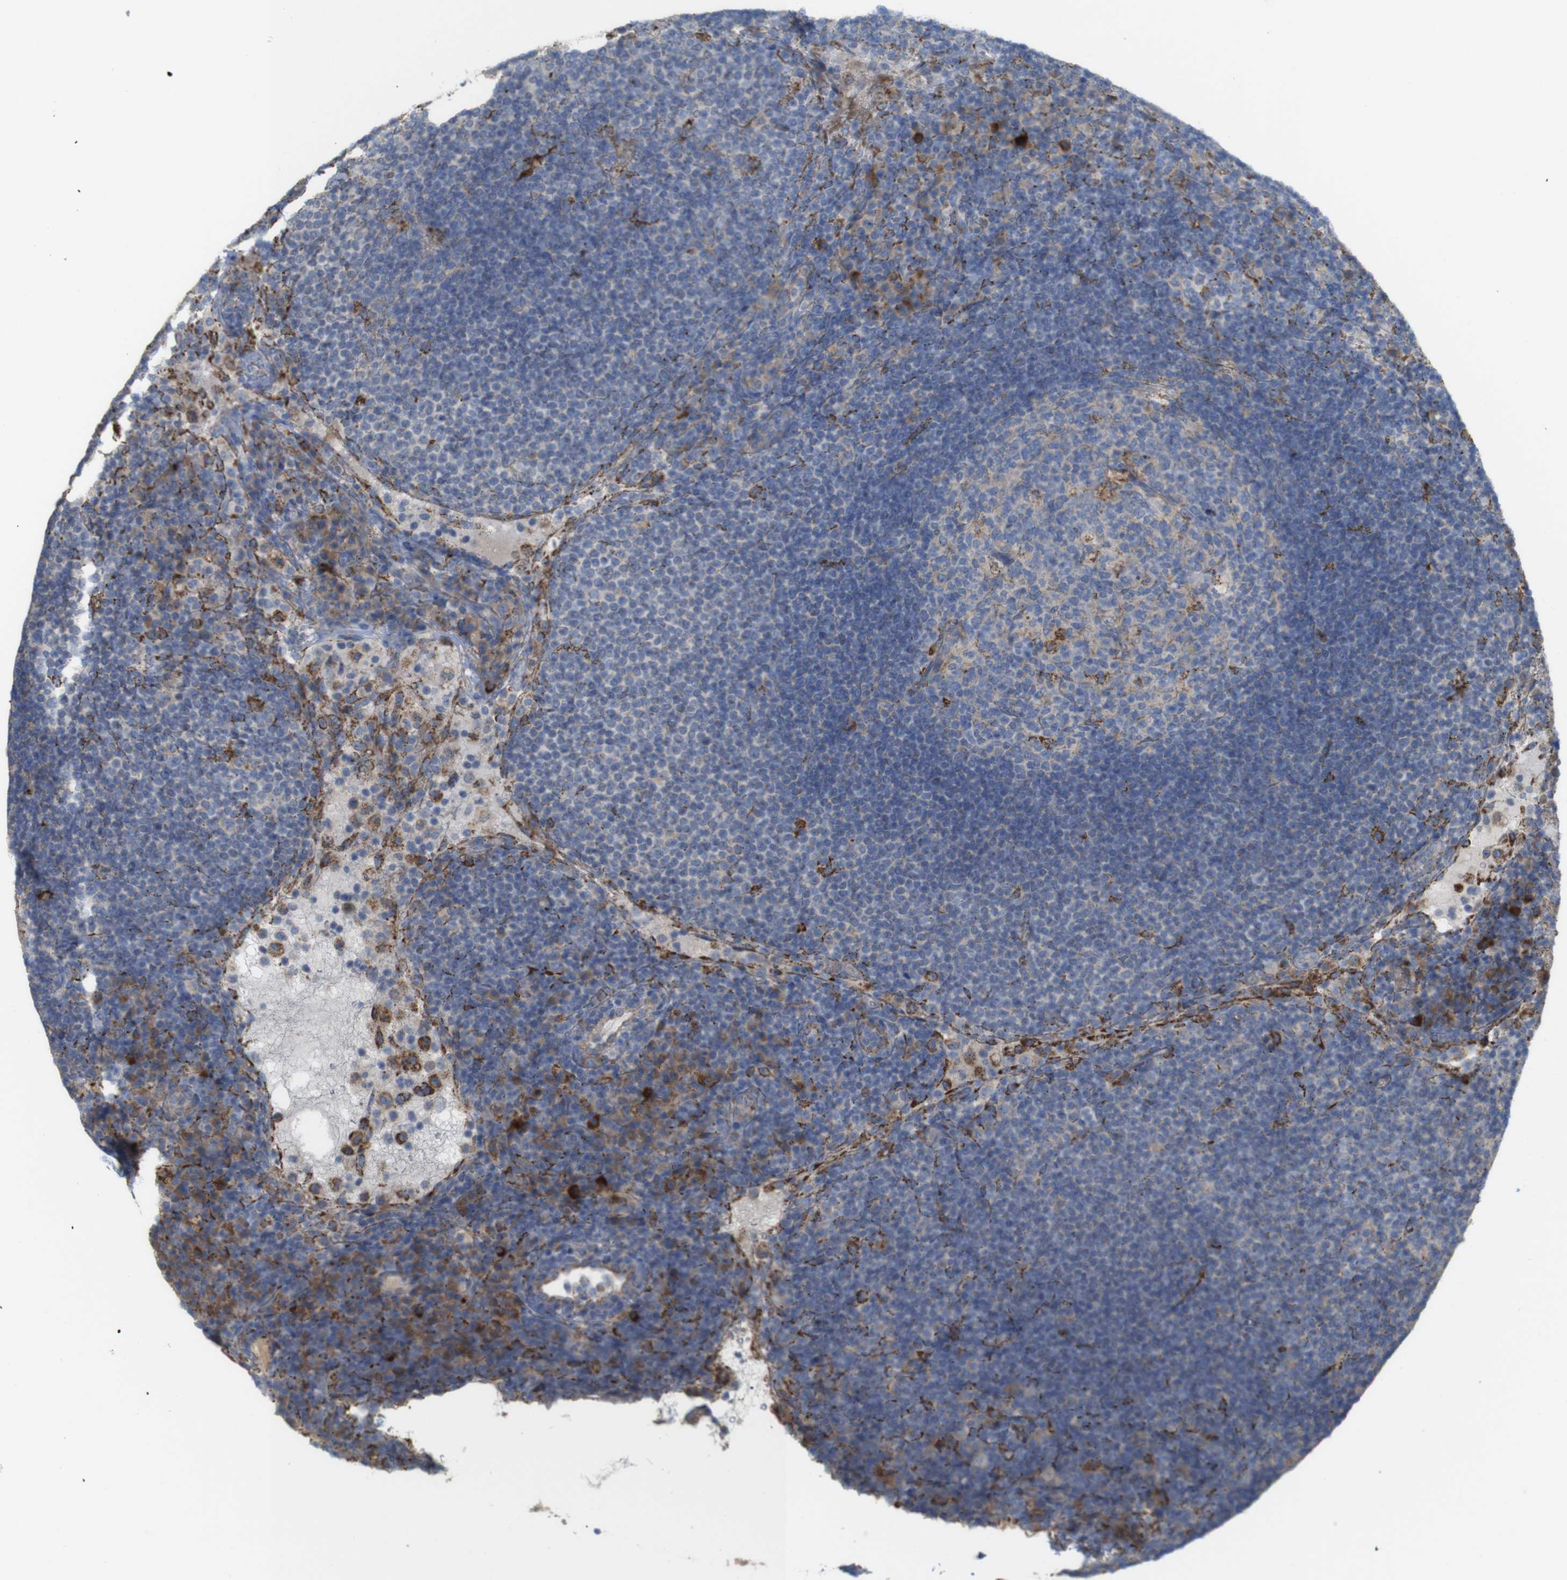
{"staining": {"intensity": "weak", "quantity": "25%-75%", "location": "nuclear"}, "tissue": "lymph node", "cell_type": "Germinal center cells", "image_type": "normal", "snomed": [{"axis": "morphology", "description": "Normal tissue, NOS"}, {"axis": "topography", "description": "Lymph node"}], "caption": "A brown stain highlights weak nuclear positivity of a protein in germinal center cells of normal lymph node. The staining is performed using DAB (3,3'-diaminobenzidine) brown chromogen to label protein expression. The nuclei are counter-stained blue using hematoxylin.", "gene": "PTPRR", "patient": {"sex": "female", "age": 53}}